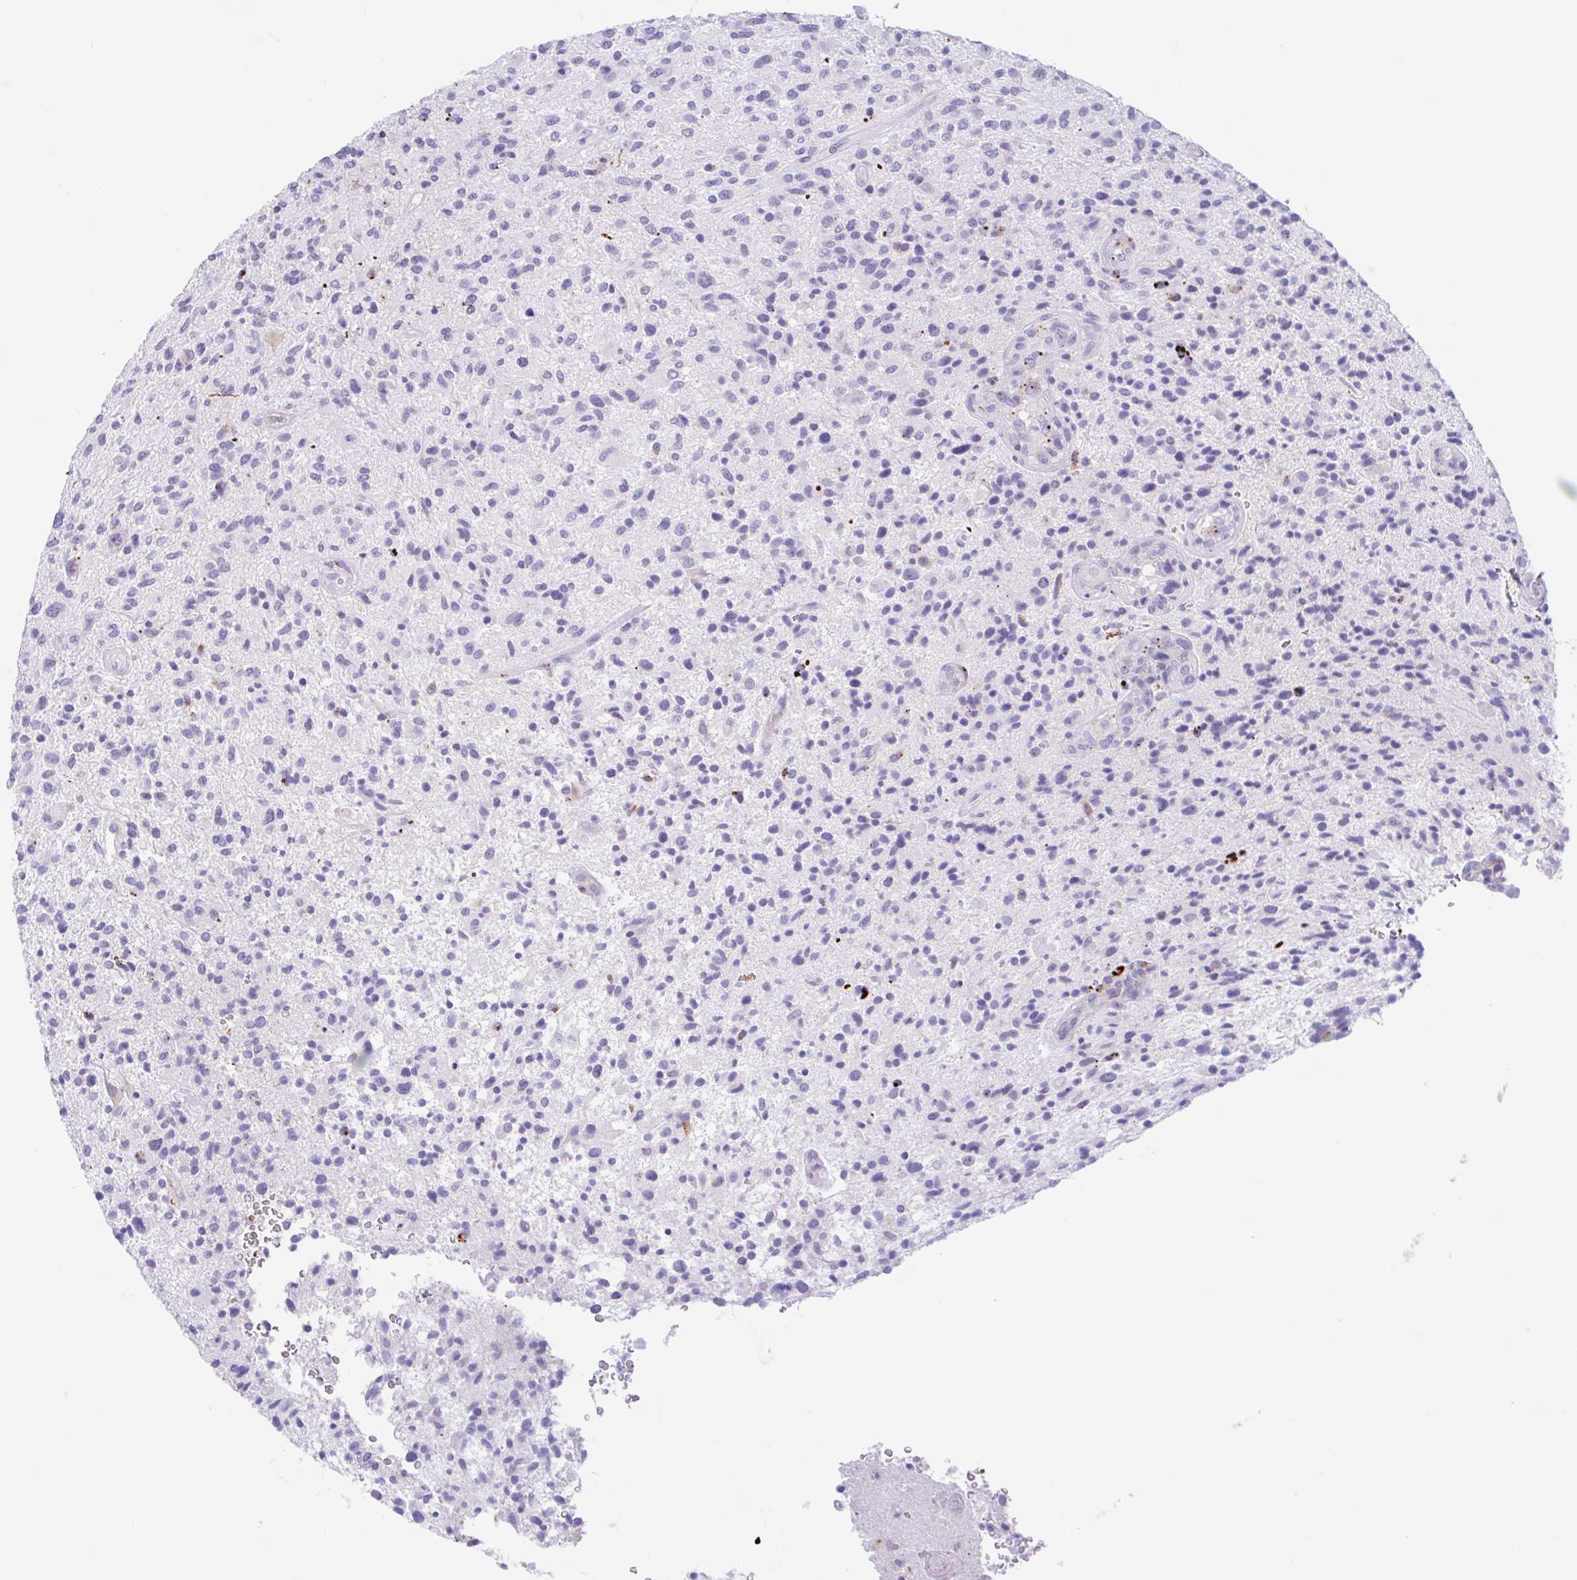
{"staining": {"intensity": "negative", "quantity": "none", "location": "none"}, "tissue": "glioma", "cell_type": "Tumor cells", "image_type": "cancer", "snomed": [{"axis": "morphology", "description": "Glioma, malignant, High grade"}, {"axis": "topography", "description": "Brain"}], "caption": "Tumor cells are negative for brown protein staining in malignant glioma (high-grade).", "gene": "ANKRD9", "patient": {"sex": "male", "age": 47}}